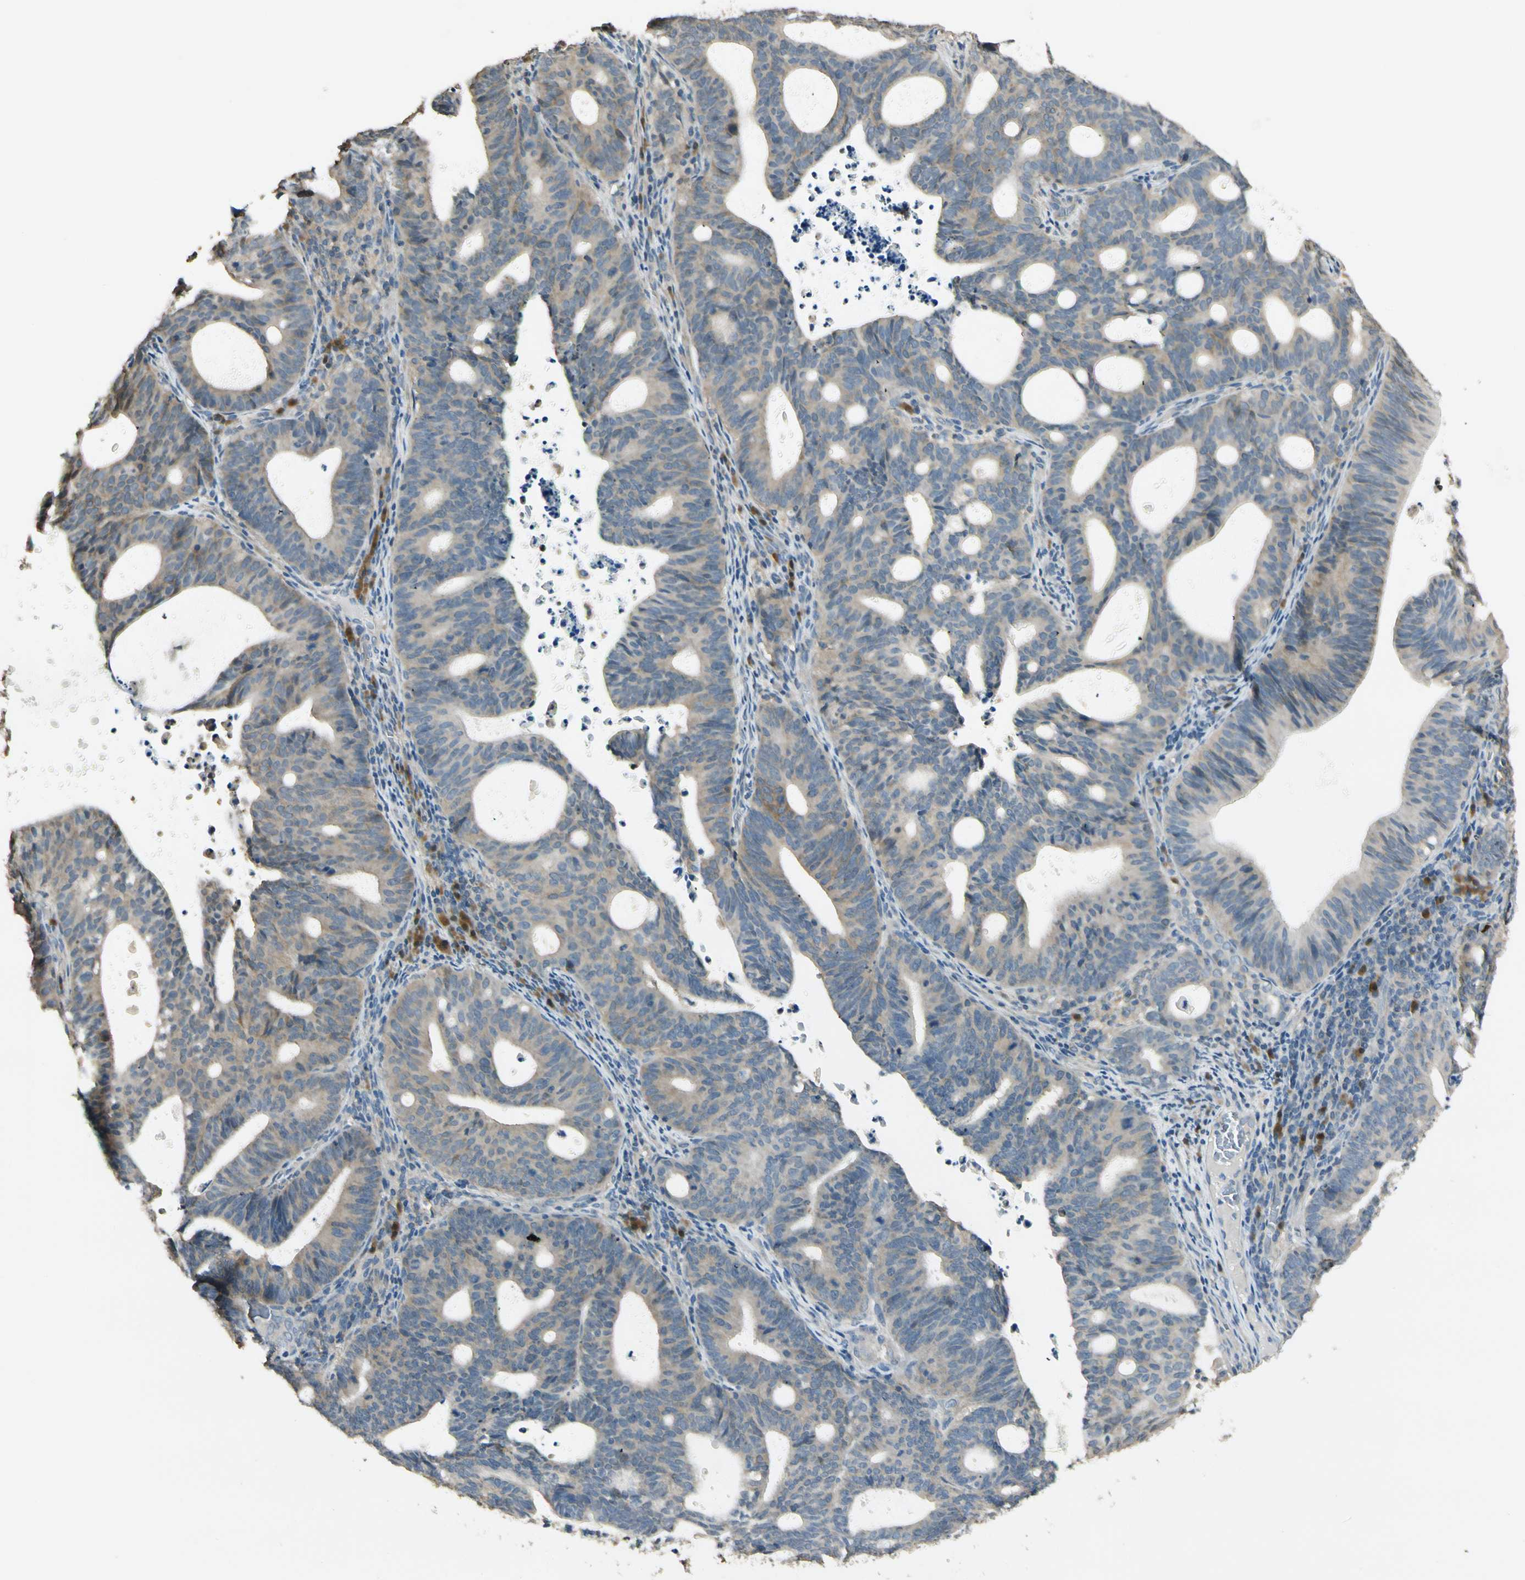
{"staining": {"intensity": "weak", "quantity": ">75%", "location": "cytoplasmic/membranous"}, "tissue": "endometrial cancer", "cell_type": "Tumor cells", "image_type": "cancer", "snomed": [{"axis": "morphology", "description": "Adenocarcinoma, NOS"}, {"axis": "topography", "description": "Uterus"}], "caption": "An IHC image of neoplastic tissue is shown. Protein staining in brown labels weak cytoplasmic/membranous positivity in endometrial adenocarcinoma within tumor cells.", "gene": "PLXNA1", "patient": {"sex": "female", "age": 83}}